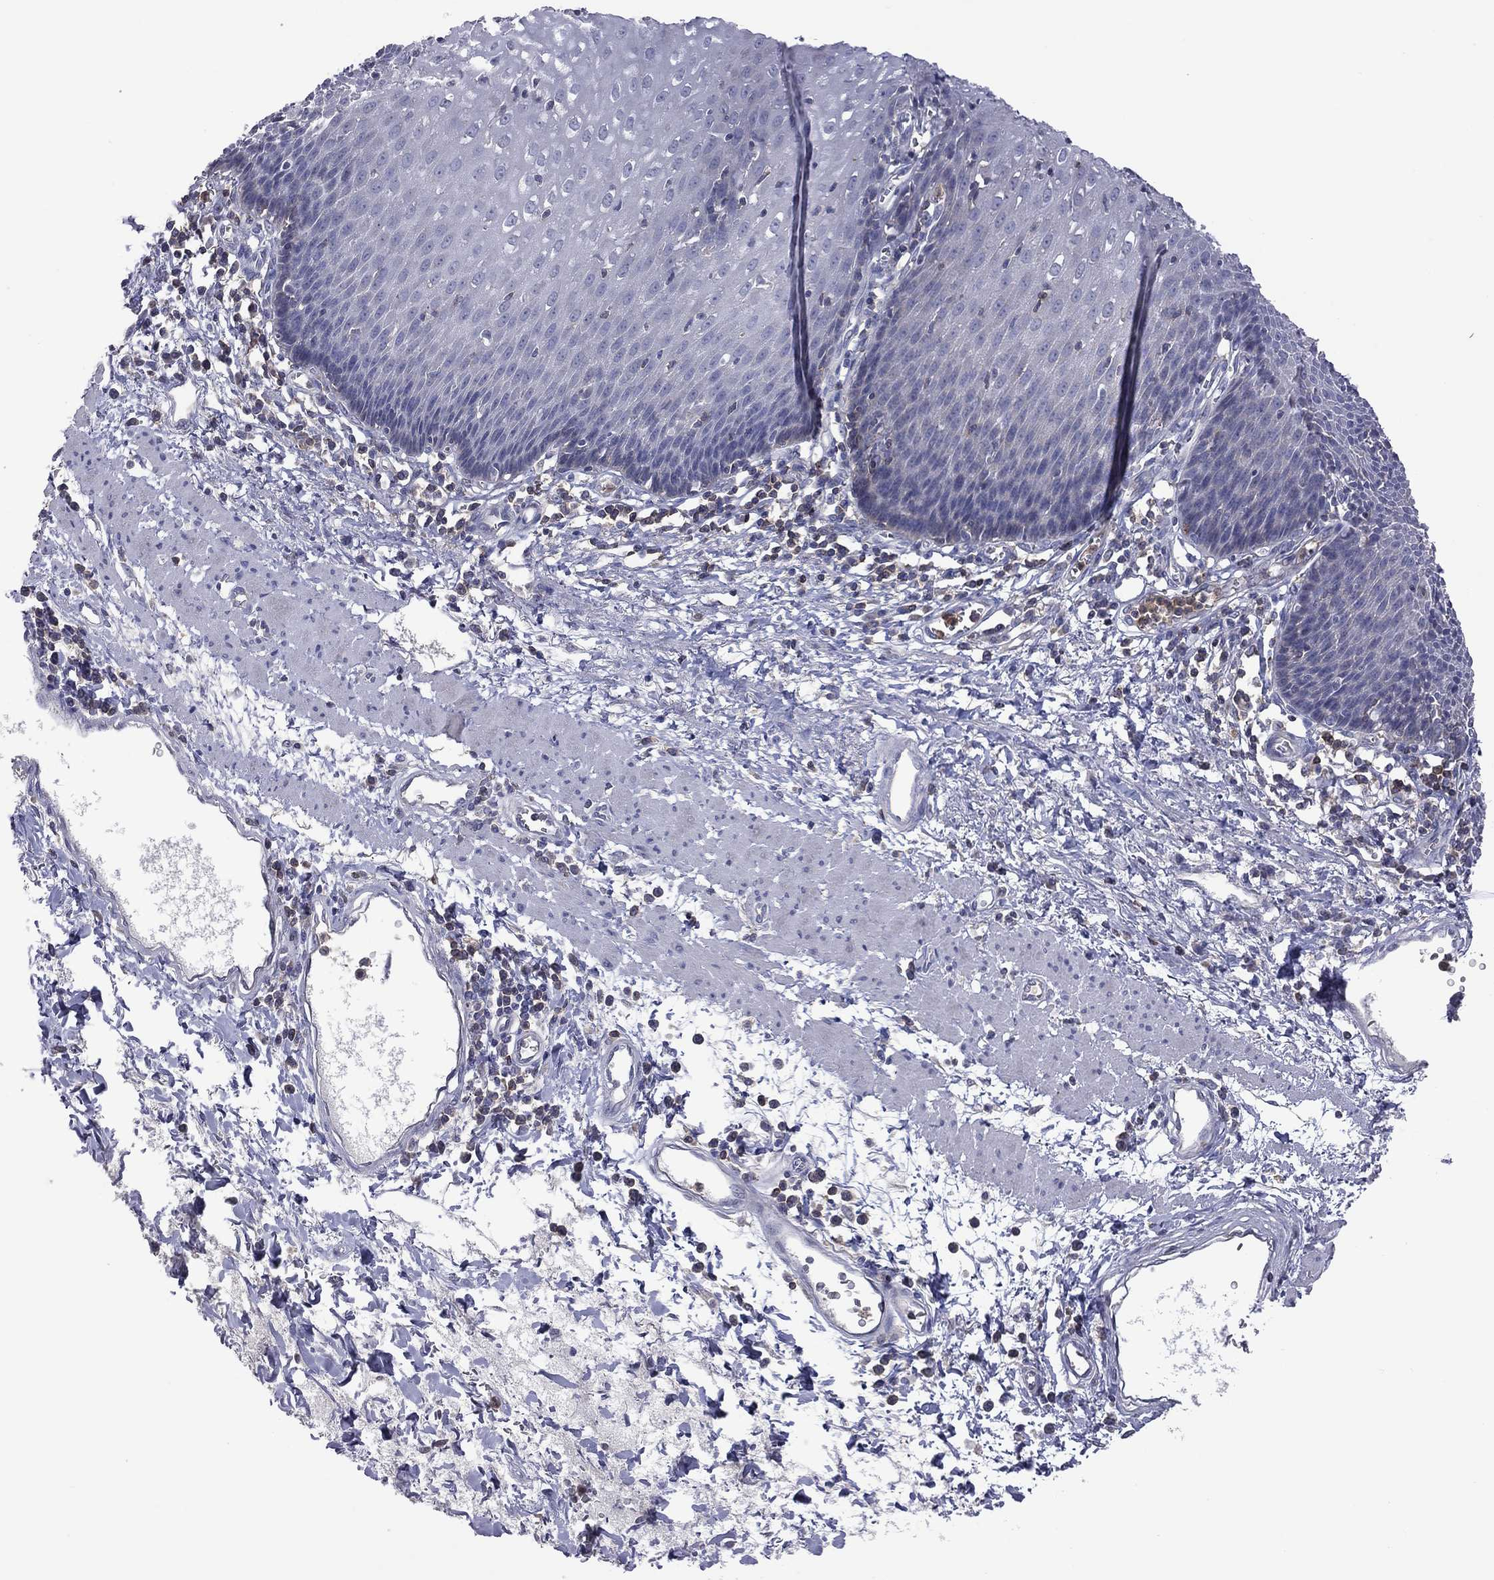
{"staining": {"intensity": "negative", "quantity": "none", "location": "none"}, "tissue": "esophagus", "cell_type": "Squamous epithelial cells", "image_type": "normal", "snomed": [{"axis": "morphology", "description": "Normal tissue, NOS"}, {"axis": "topography", "description": "Esophagus"}], "caption": "DAB (3,3'-diaminobenzidine) immunohistochemical staining of unremarkable human esophagus displays no significant positivity in squamous epithelial cells.", "gene": "ENSG00000288520", "patient": {"sex": "male", "age": 57}}